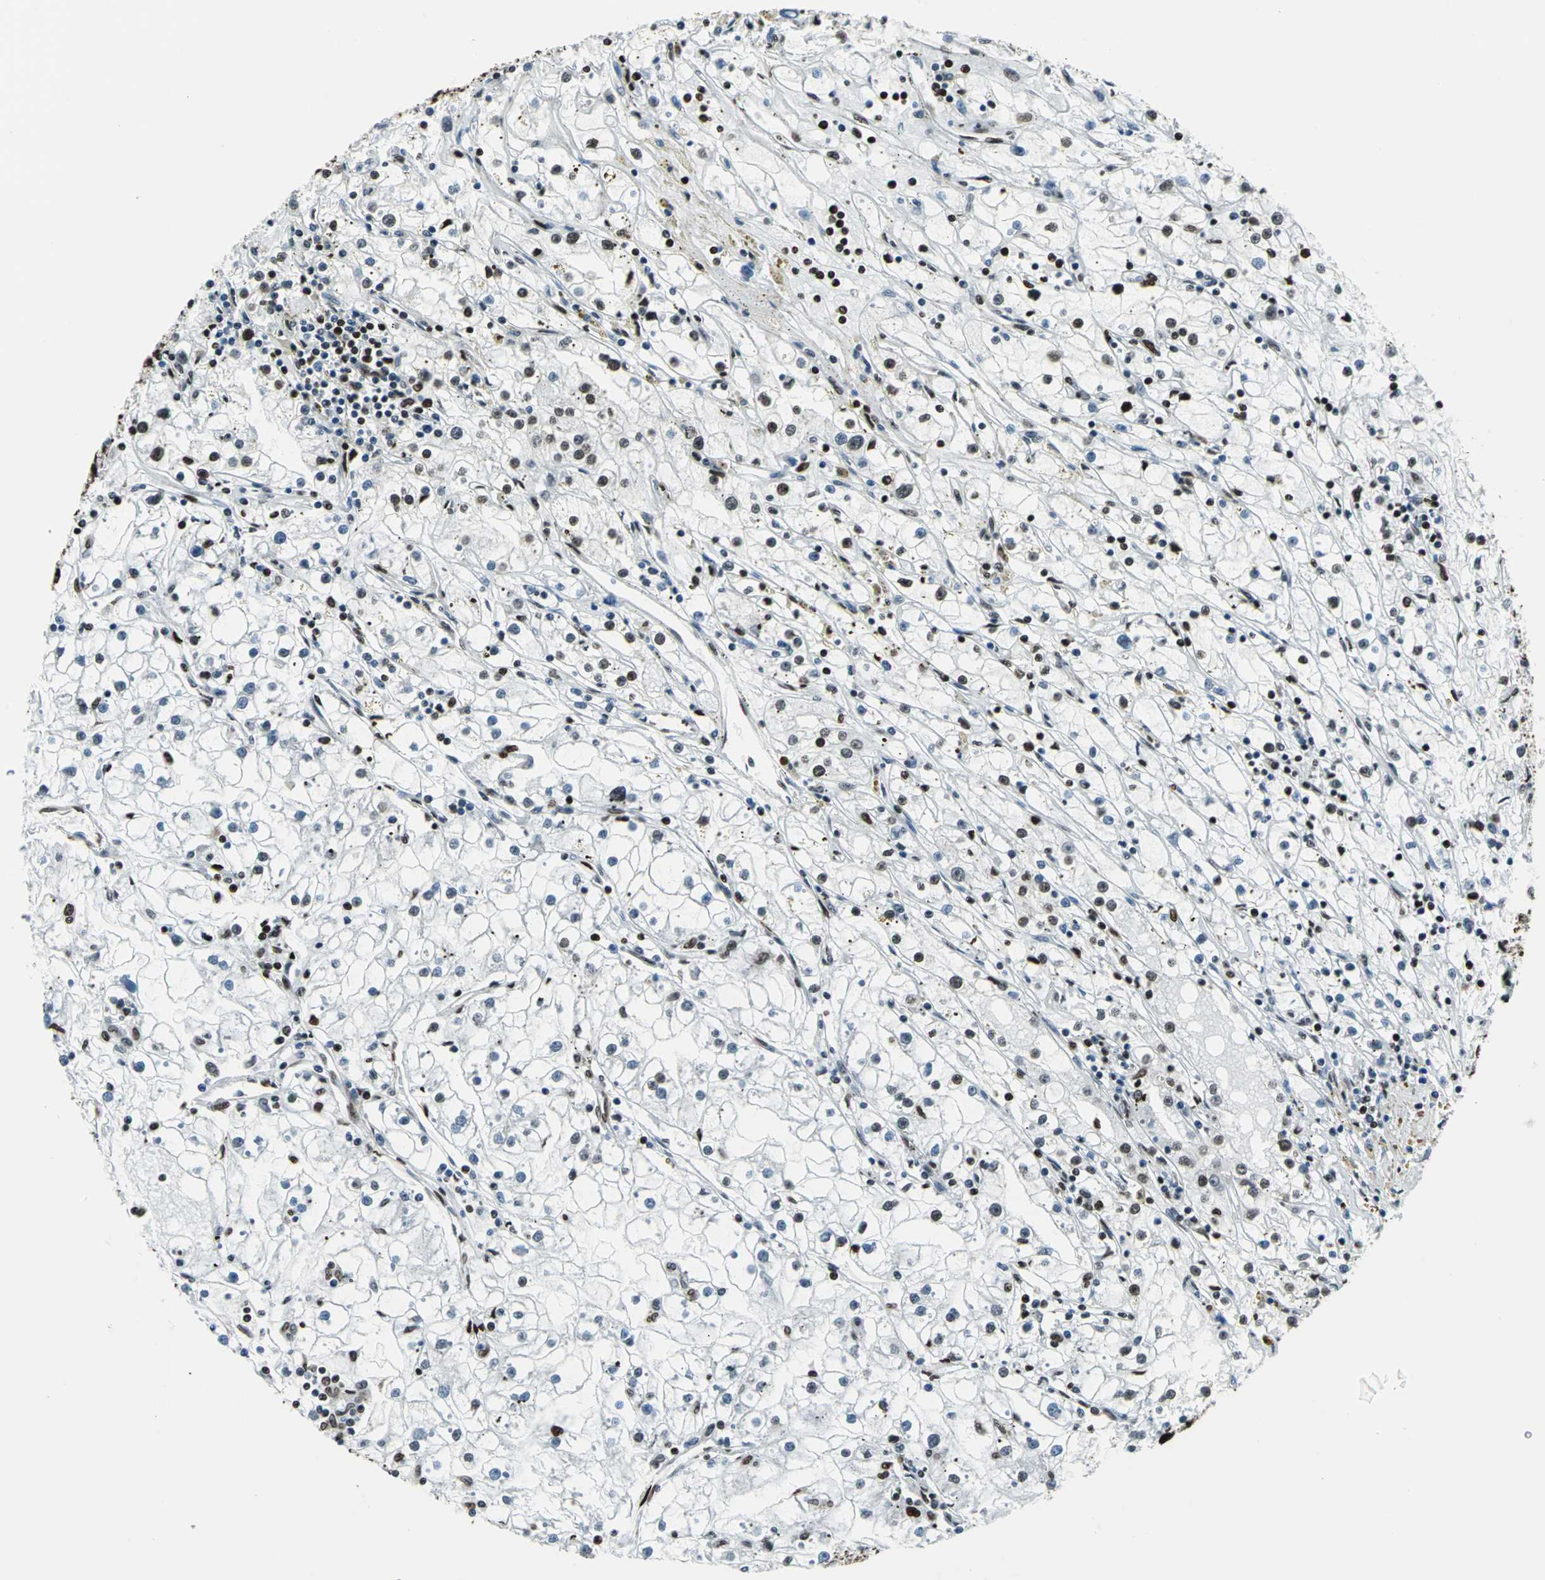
{"staining": {"intensity": "strong", "quantity": "25%-75%", "location": "nuclear"}, "tissue": "renal cancer", "cell_type": "Tumor cells", "image_type": "cancer", "snomed": [{"axis": "morphology", "description": "Adenocarcinoma, NOS"}, {"axis": "topography", "description": "Kidney"}], "caption": "Human adenocarcinoma (renal) stained for a protein (brown) shows strong nuclear positive staining in approximately 25%-75% of tumor cells.", "gene": "APEX1", "patient": {"sex": "male", "age": 56}}